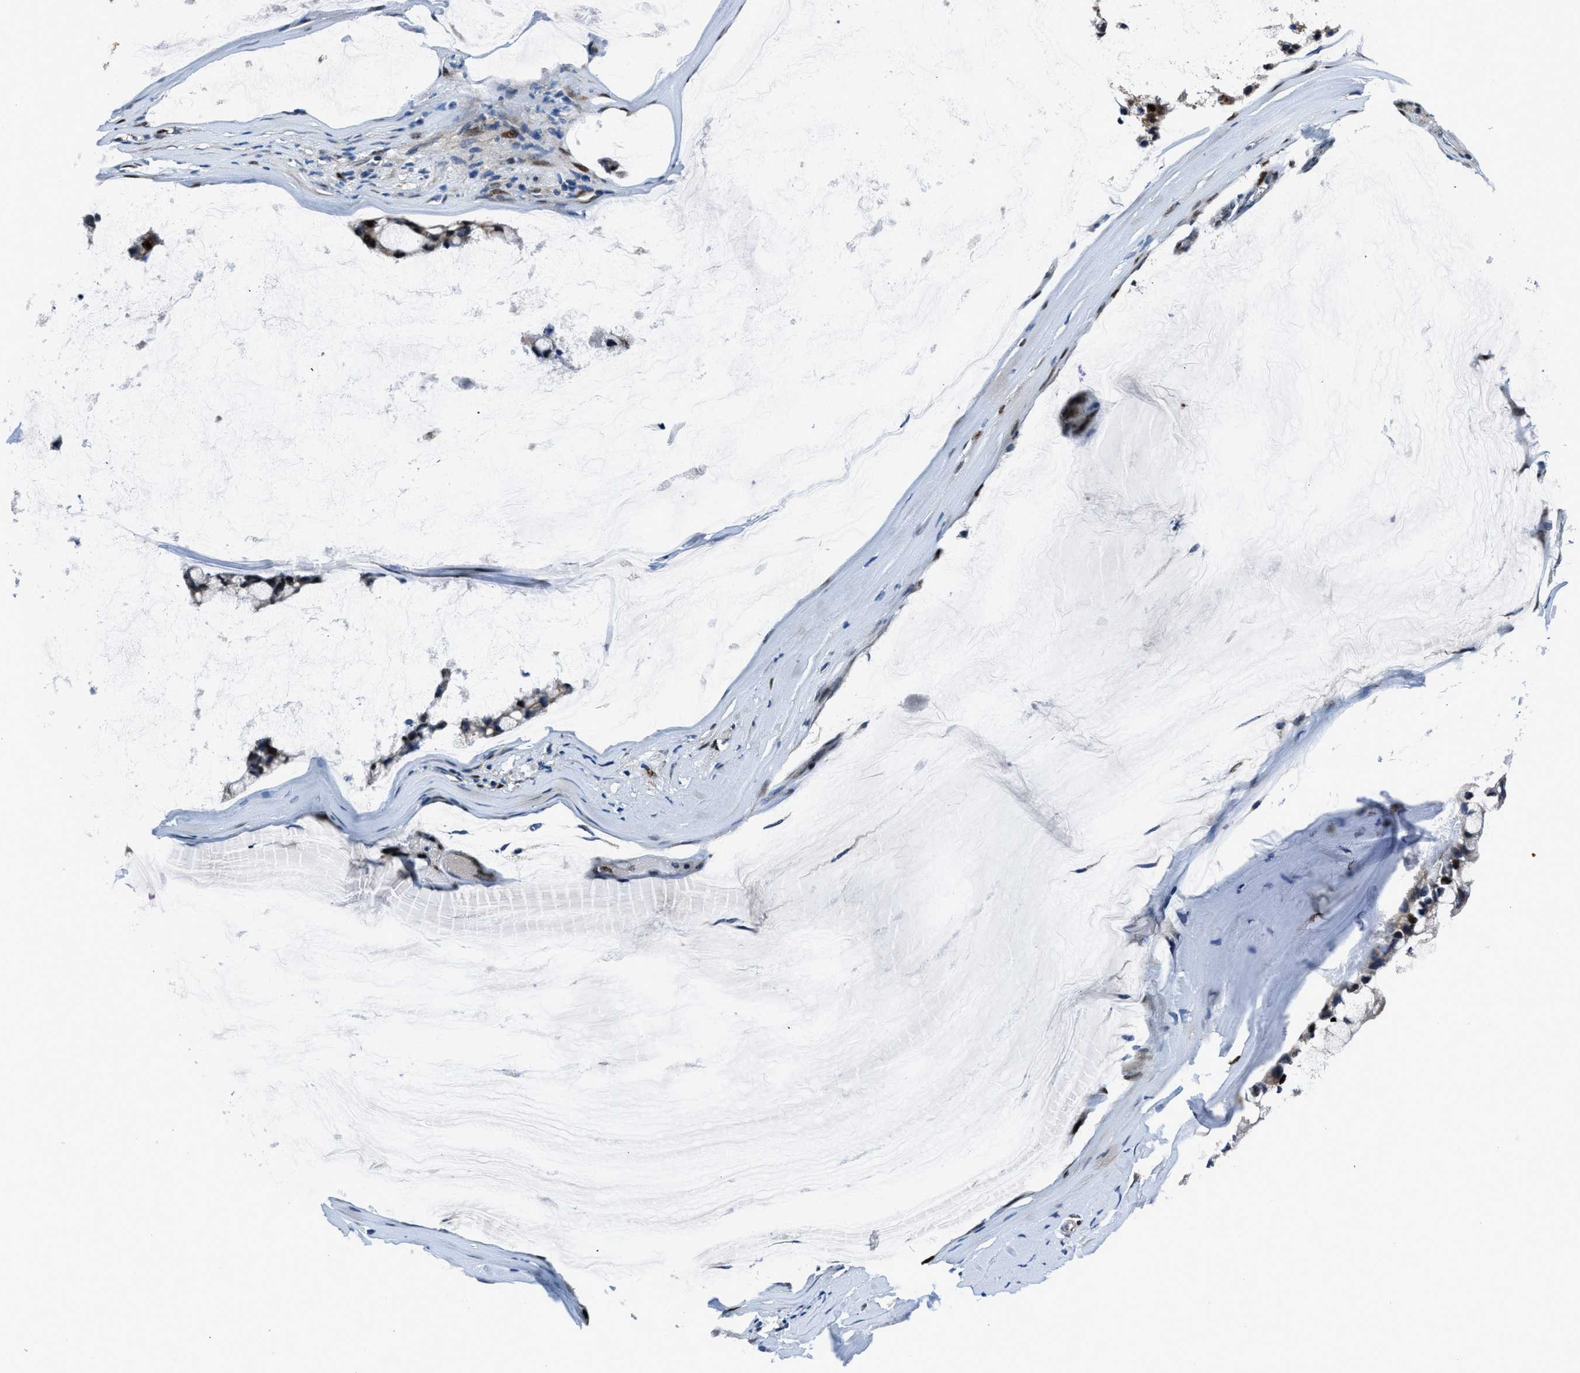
{"staining": {"intensity": "weak", "quantity": ">75%", "location": "nuclear"}, "tissue": "ovarian cancer", "cell_type": "Tumor cells", "image_type": "cancer", "snomed": [{"axis": "morphology", "description": "Cystadenocarcinoma, mucinous, NOS"}, {"axis": "topography", "description": "Ovary"}], "caption": "About >75% of tumor cells in human ovarian cancer reveal weak nuclear protein positivity as visualized by brown immunohistochemical staining.", "gene": "EGR1", "patient": {"sex": "female", "age": 39}}